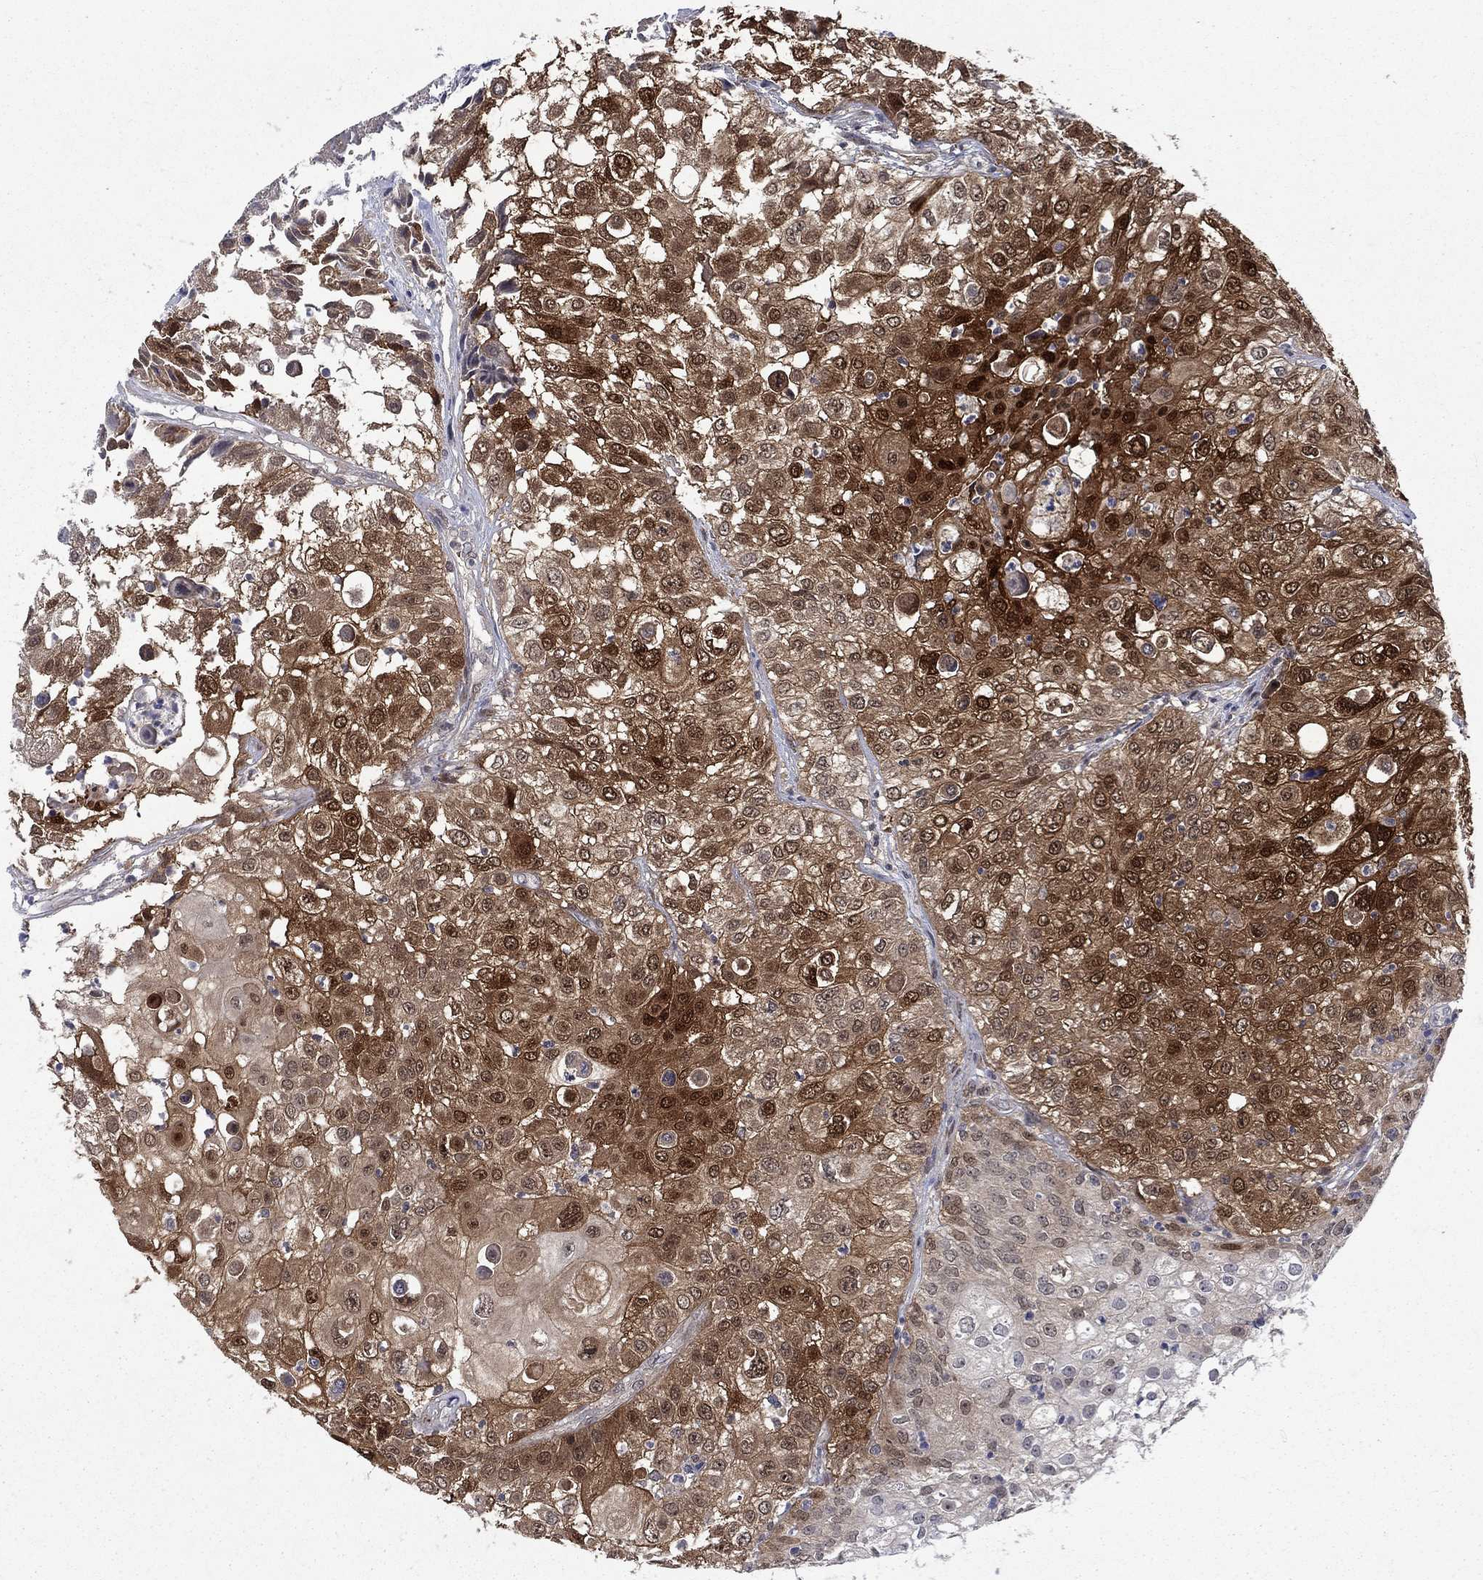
{"staining": {"intensity": "strong", "quantity": "25%-75%", "location": "cytoplasmic/membranous,nuclear"}, "tissue": "urothelial cancer", "cell_type": "Tumor cells", "image_type": "cancer", "snomed": [{"axis": "morphology", "description": "Urothelial carcinoma, High grade"}, {"axis": "topography", "description": "Urinary bladder"}], "caption": "High-power microscopy captured an IHC micrograph of urothelial cancer, revealing strong cytoplasmic/membranous and nuclear positivity in approximately 25%-75% of tumor cells.", "gene": "CBR1", "patient": {"sex": "female", "age": 79}}